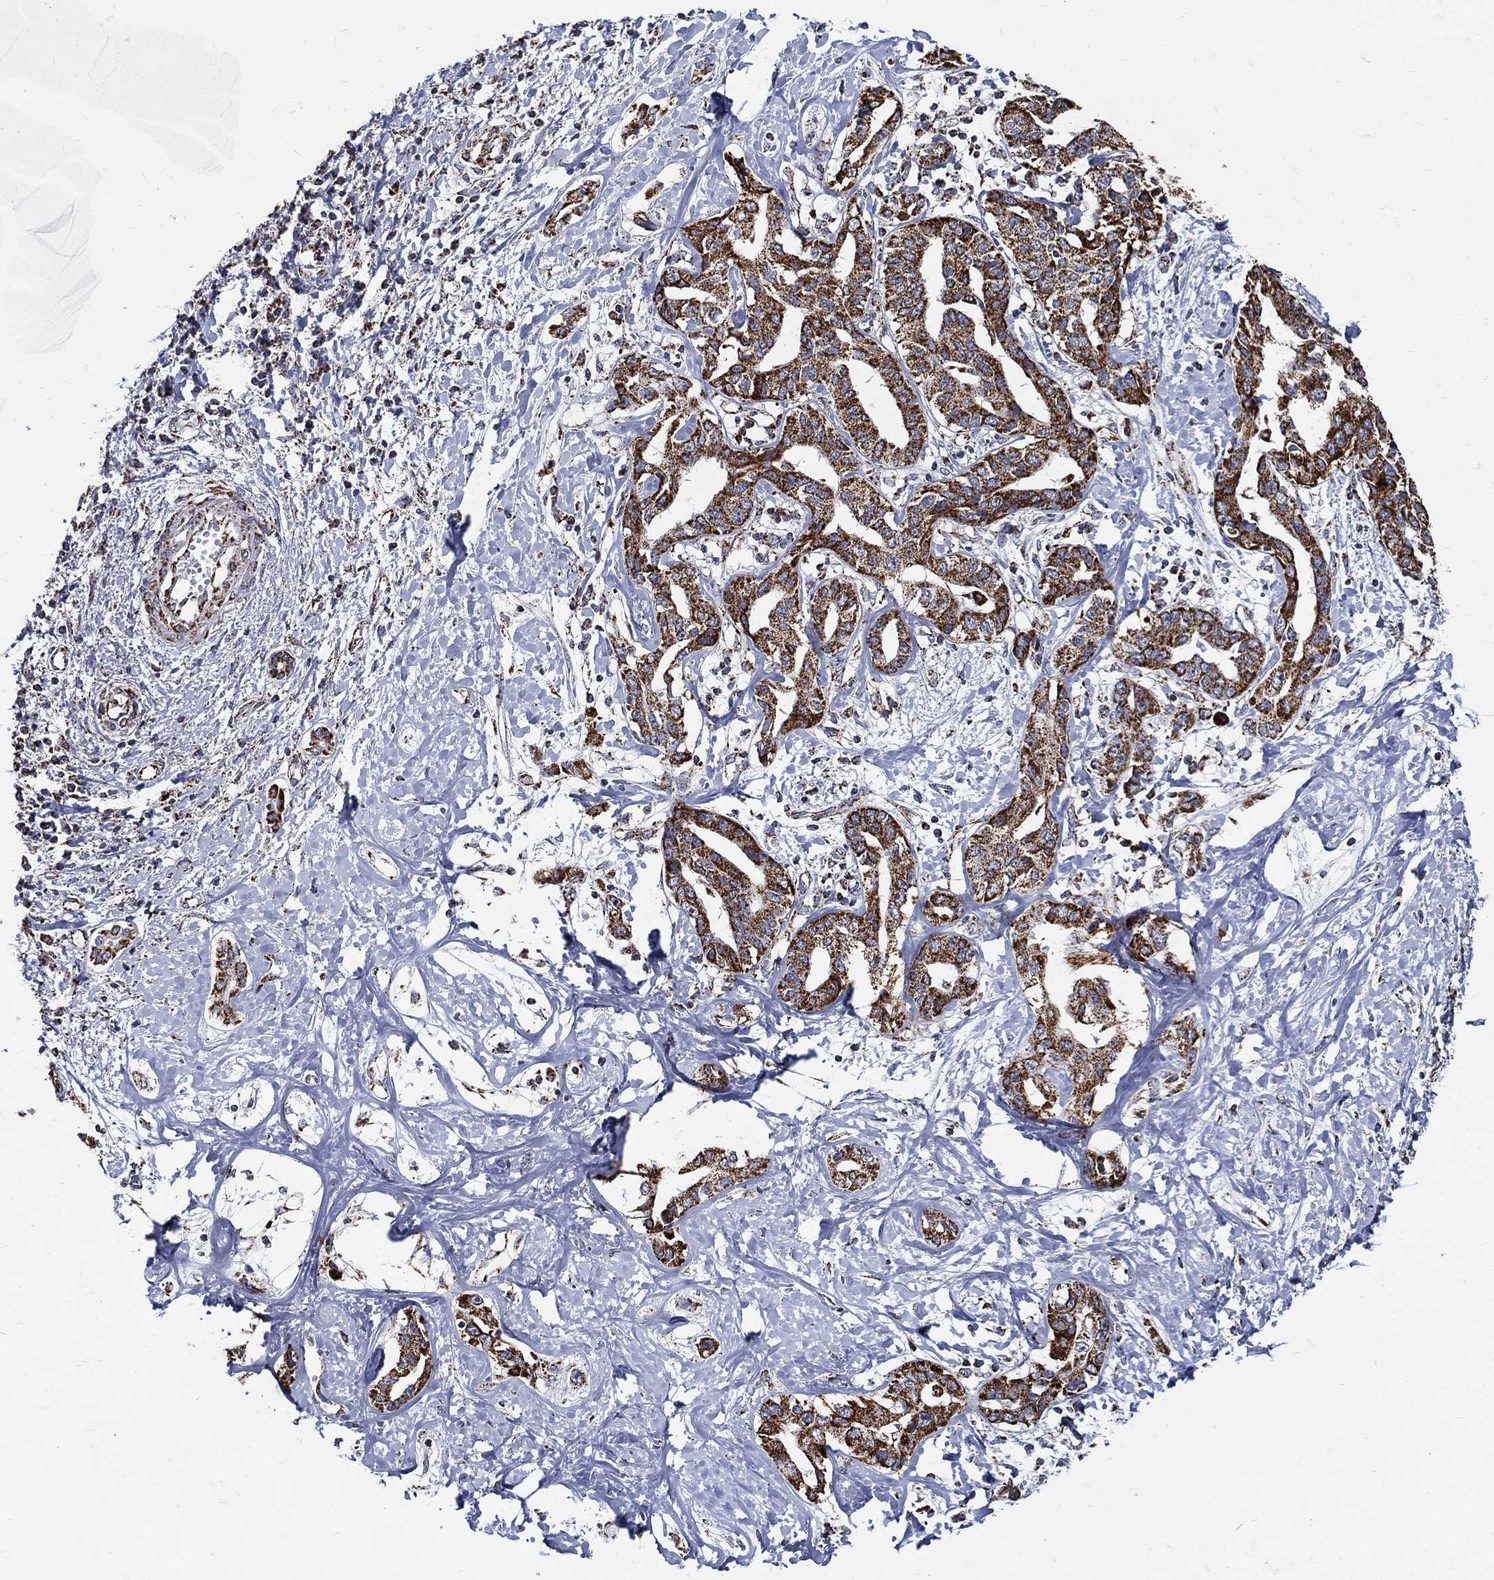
{"staining": {"intensity": "strong", "quantity": ">75%", "location": "cytoplasmic/membranous"}, "tissue": "liver cancer", "cell_type": "Tumor cells", "image_type": "cancer", "snomed": [{"axis": "morphology", "description": "Cholangiocarcinoma"}, {"axis": "topography", "description": "Liver"}], "caption": "Immunohistochemistry image of neoplastic tissue: human cholangiocarcinoma (liver) stained using IHC shows high levels of strong protein expression localized specifically in the cytoplasmic/membranous of tumor cells, appearing as a cytoplasmic/membranous brown color.", "gene": "NDUFAB1", "patient": {"sex": "male", "age": 59}}